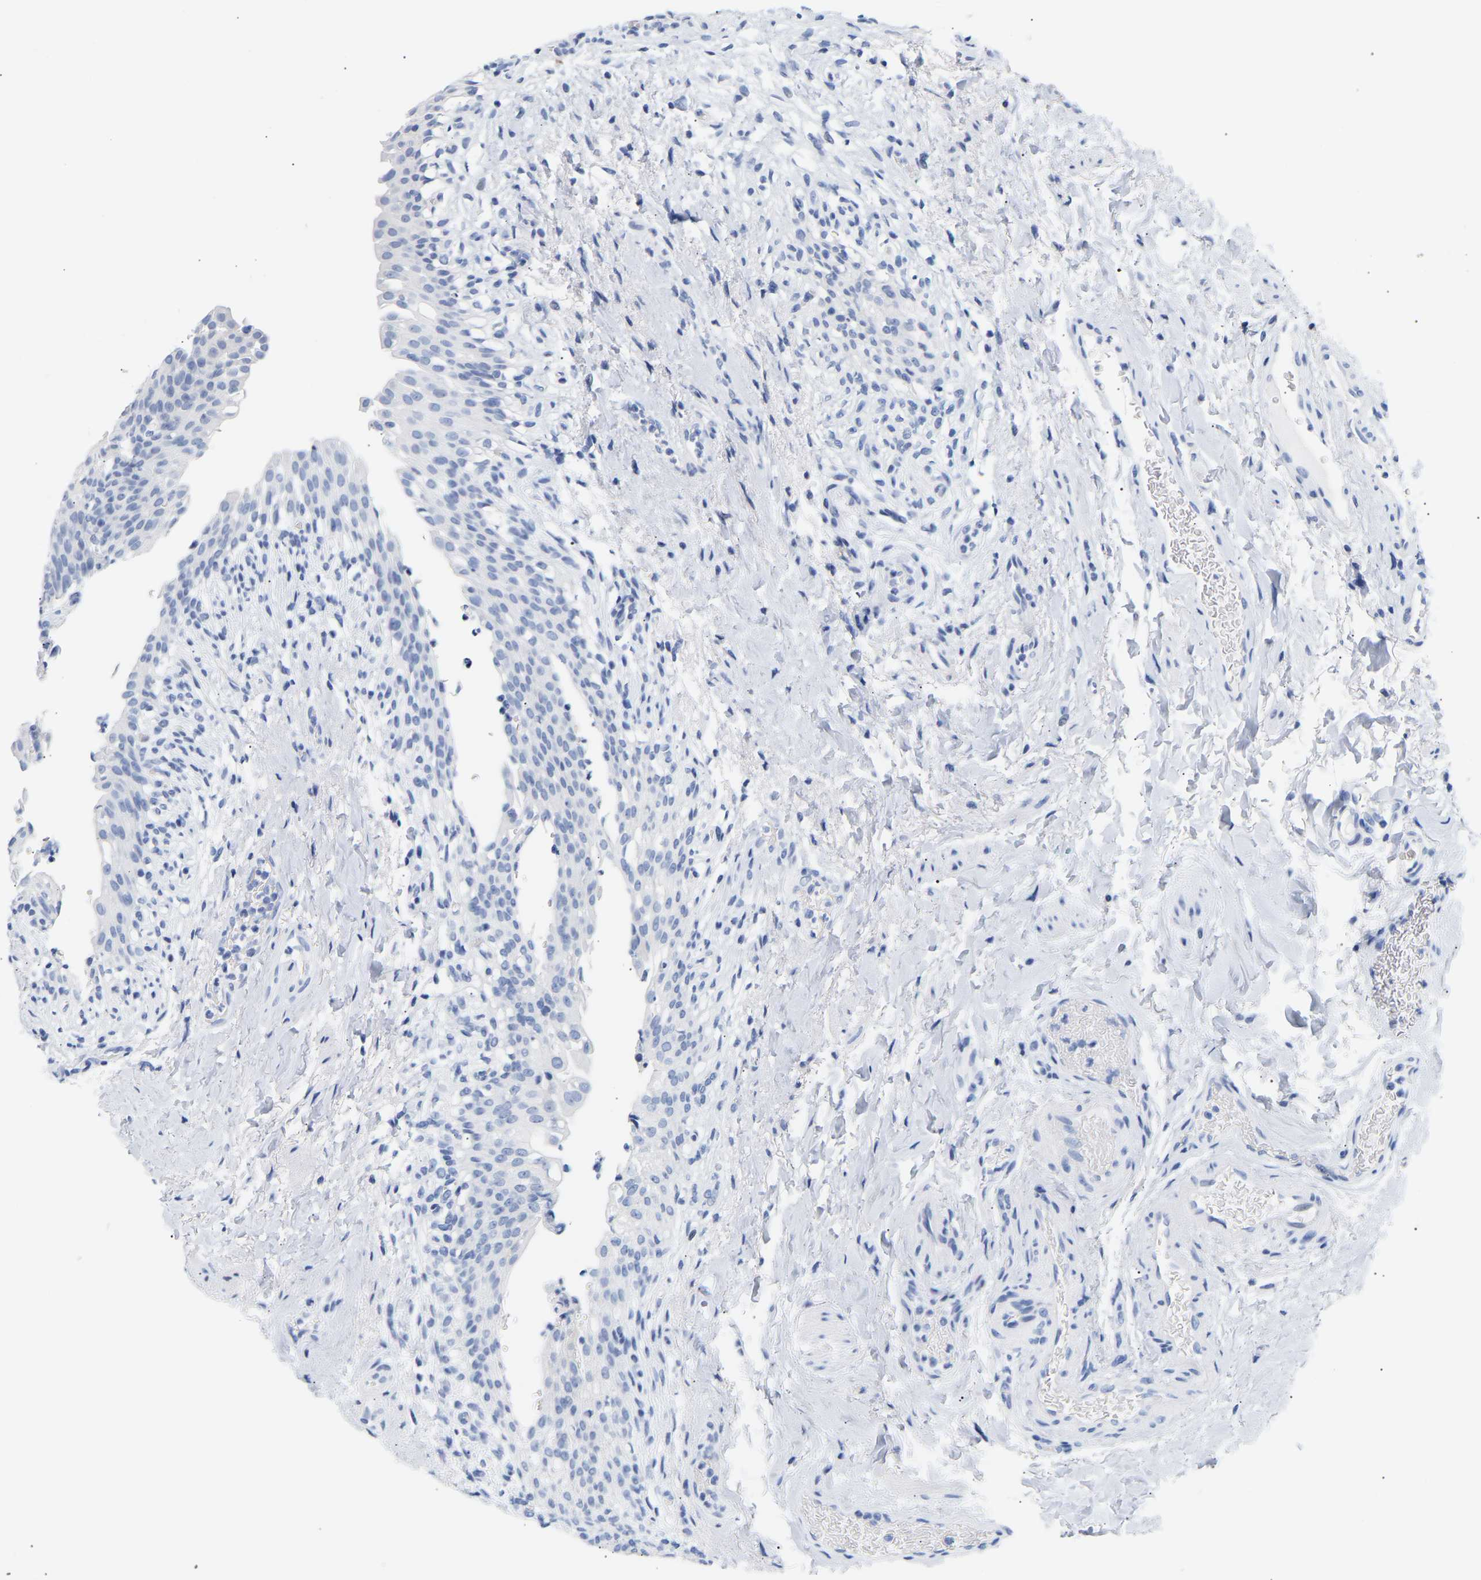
{"staining": {"intensity": "negative", "quantity": "none", "location": "none"}, "tissue": "urinary bladder", "cell_type": "Urothelial cells", "image_type": "normal", "snomed": [{"axis": "morphology", "description": "Normal tissue, NOS"}, {"axis": "topography", "description": "Urinary bladder"}], "caption": "IHC image of benign urinary bladder stained for a protein (brown), which demonstrates no positivity in urothelial cells.", "gene": "SPINK2", "patient": {"sex": "female", "age": 60}}